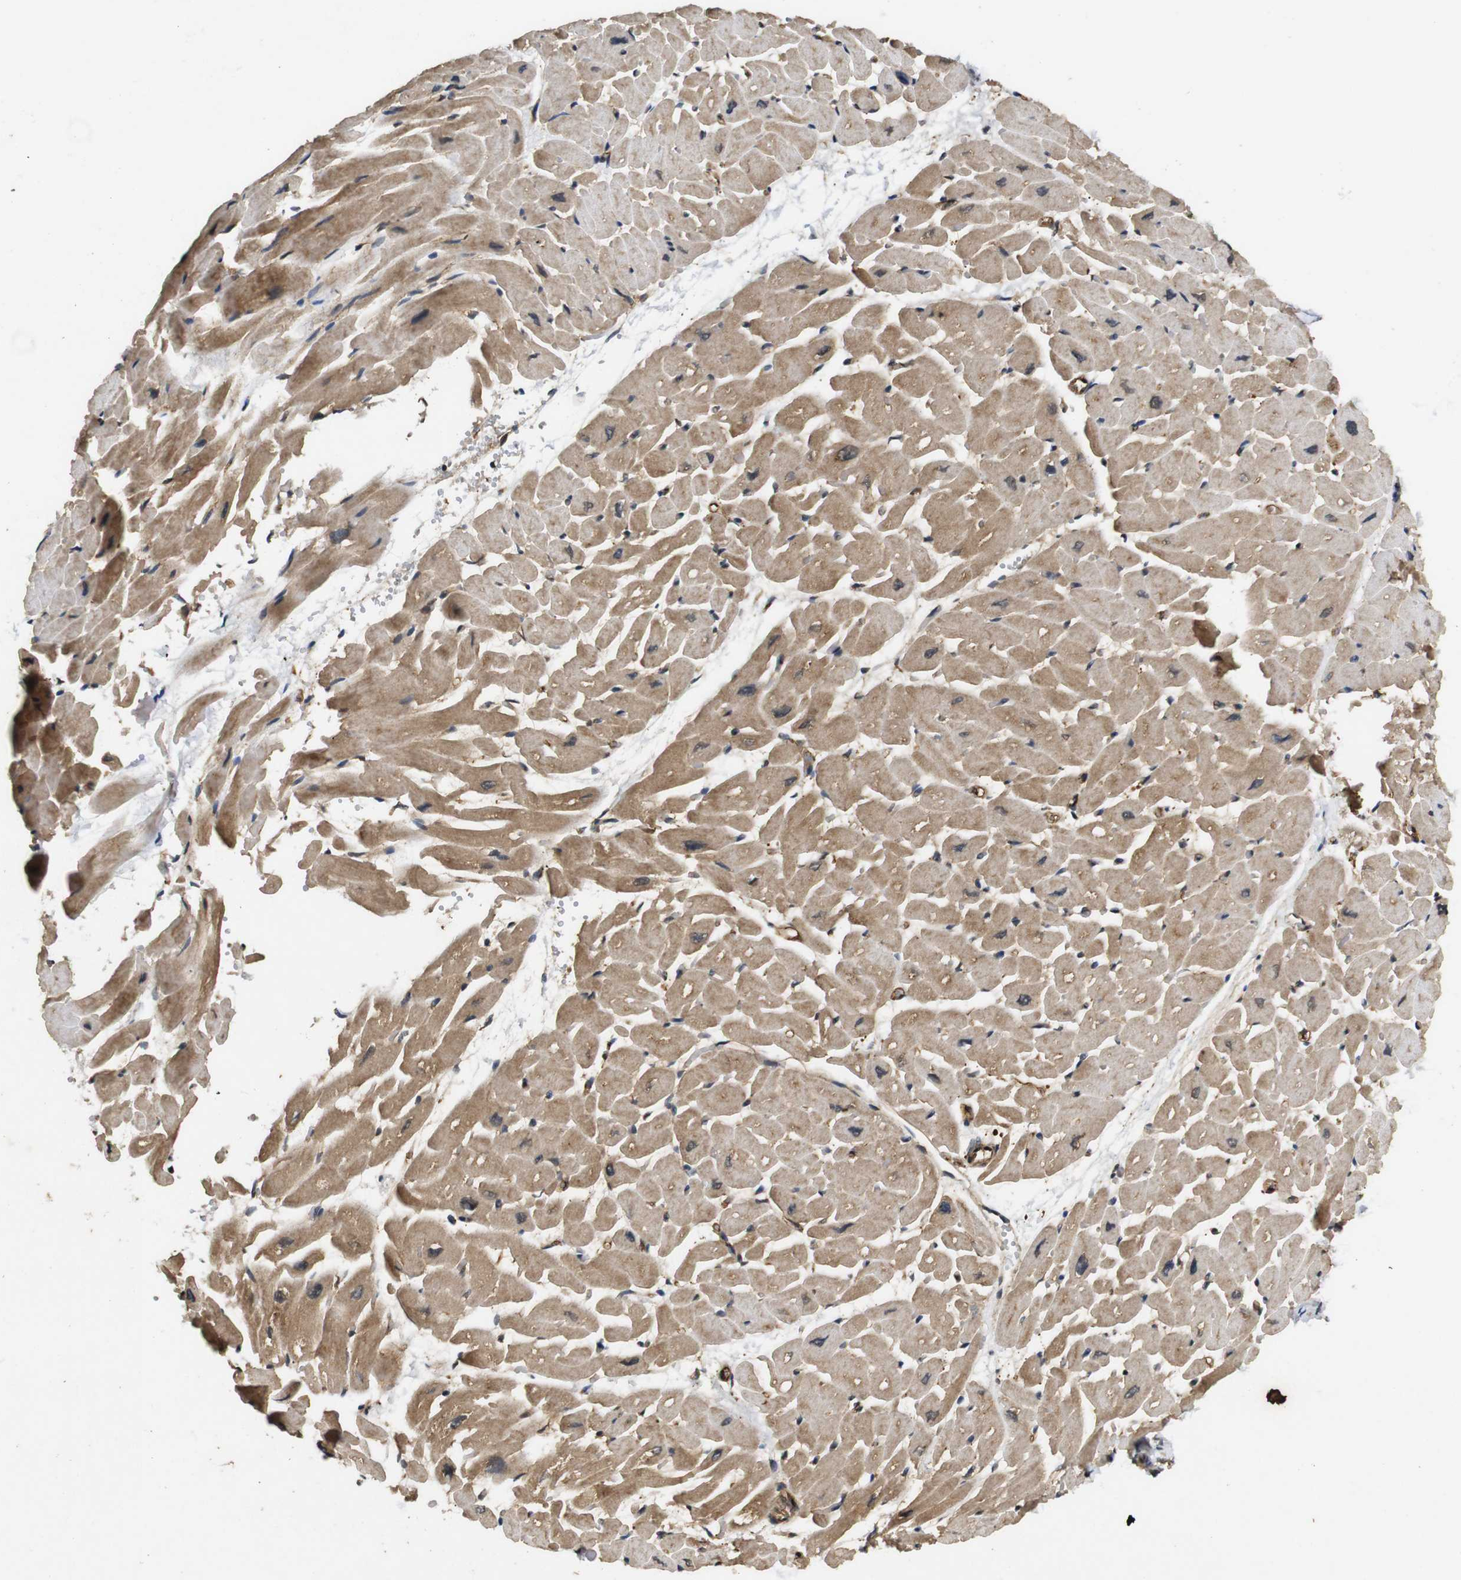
{"staining": {"intensity": "moderate", "quantity": ">75%", "location": "cytoplasmic/membranous"}, "tissue": "heart muscle", "cell_type": "Cardiomyocytes", "image_type": "normal", "snomed": [{"axis": "morphology", "description": "Normal tissue, NOS"}, {"axis": "topography", "description": "Heart"}], "caption": "A brown stain highlights moderate cytoplasmic/membranous positivity of a protein in cardiomyocytes of unremarkable heart muscle. (DAB (3,3'-diaminobenzidine) IHC with brightfield microscopy, high magnification).", "gene": "RIPK1", "patient": {"sex": "male", "age": 45}}